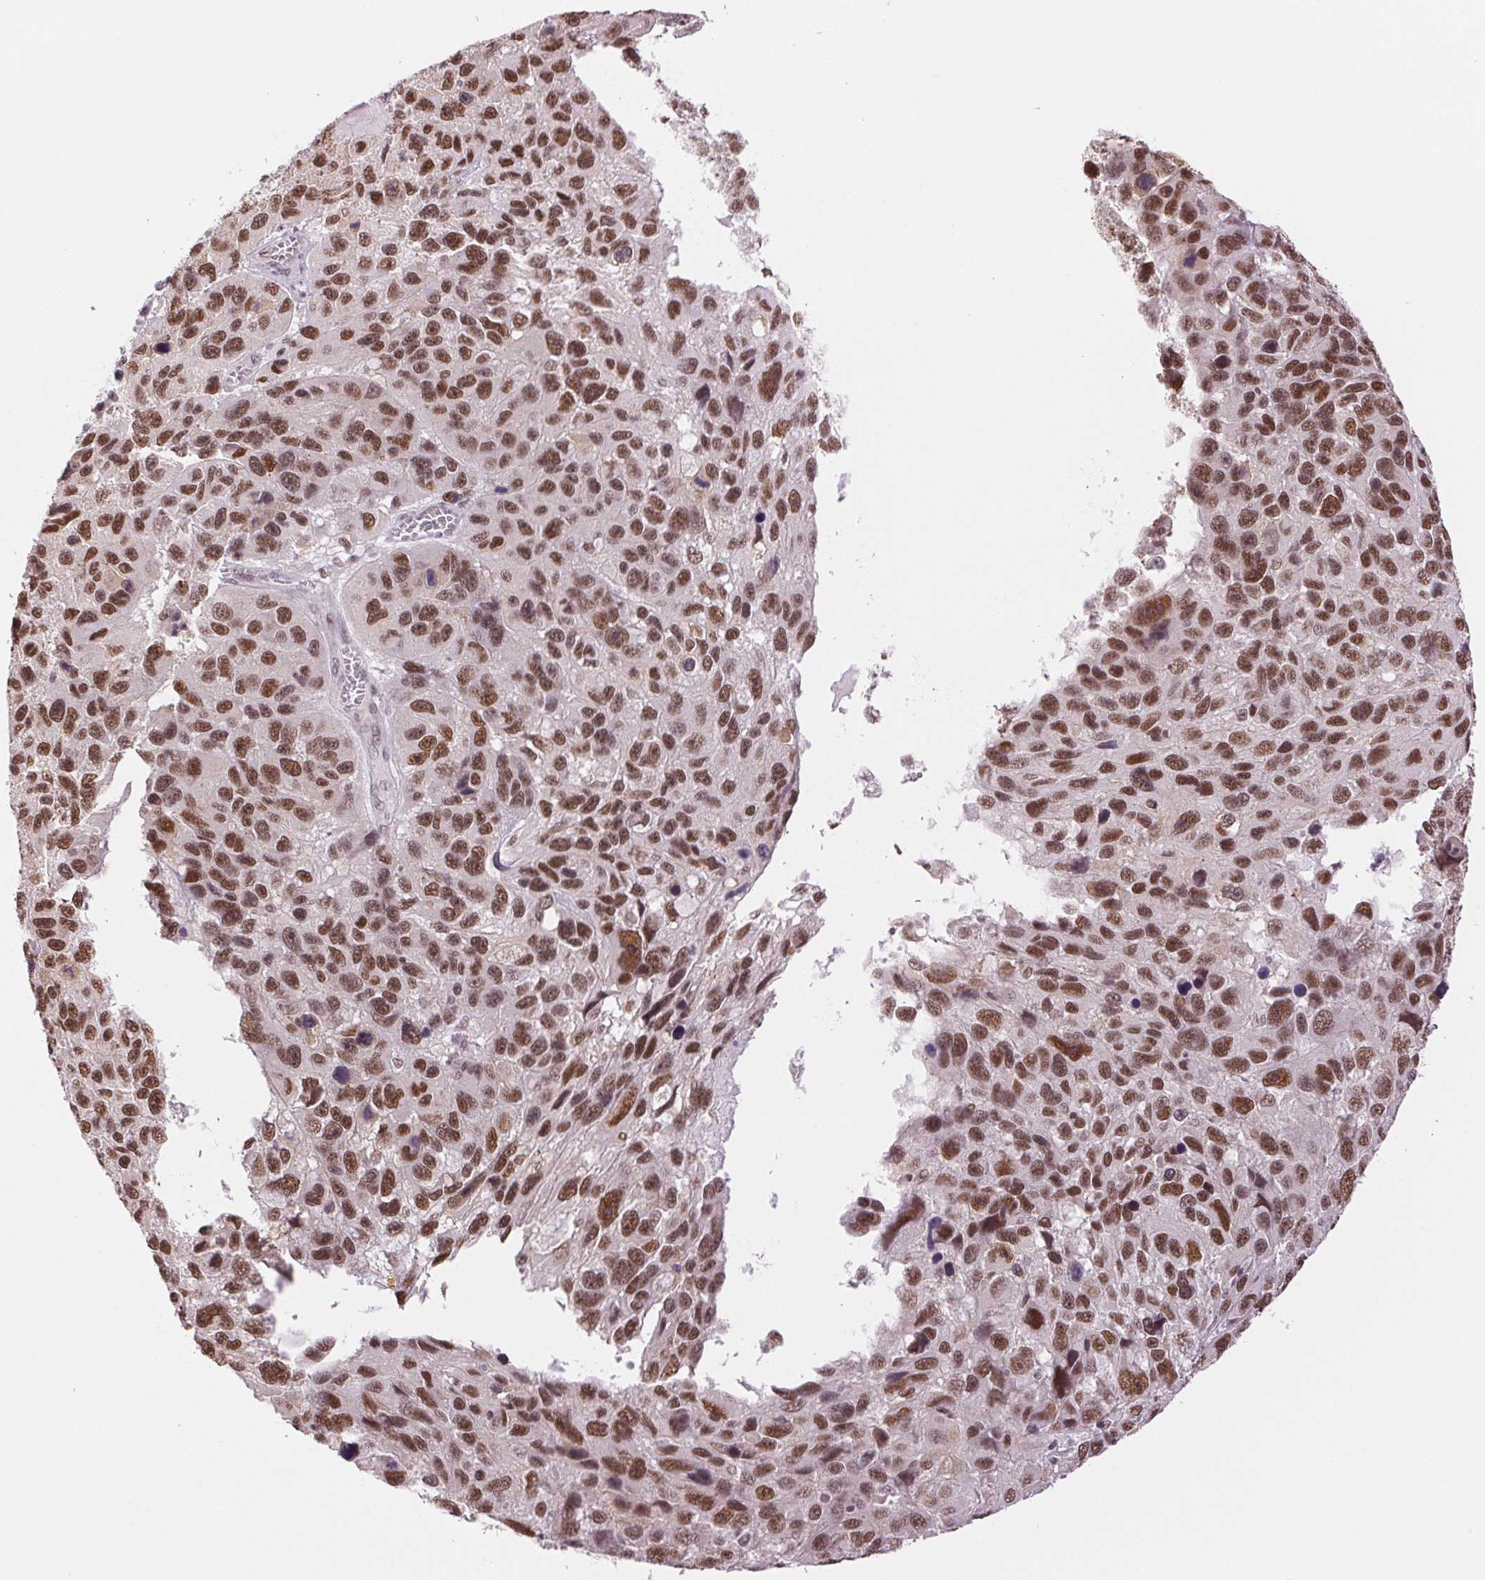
{"staining": {"intensity": "strong", "quantity": ">75%", "location": "nuclear"}, "tissue": "melanoma", "cell_type": "Tumor cells", "image_type": "cancer", "snomed": [{"axis": "morphology", "description": "Malignant melanoma, NOS"}, {"axis": "topography", "description": "Skin"}], "caption": "Tumor cells exhibit strong nuclear expression in approximately >75% of cells in melanoma.", "gene": "RPRD1B", "patient": {"sex": "male", "age": 53}}